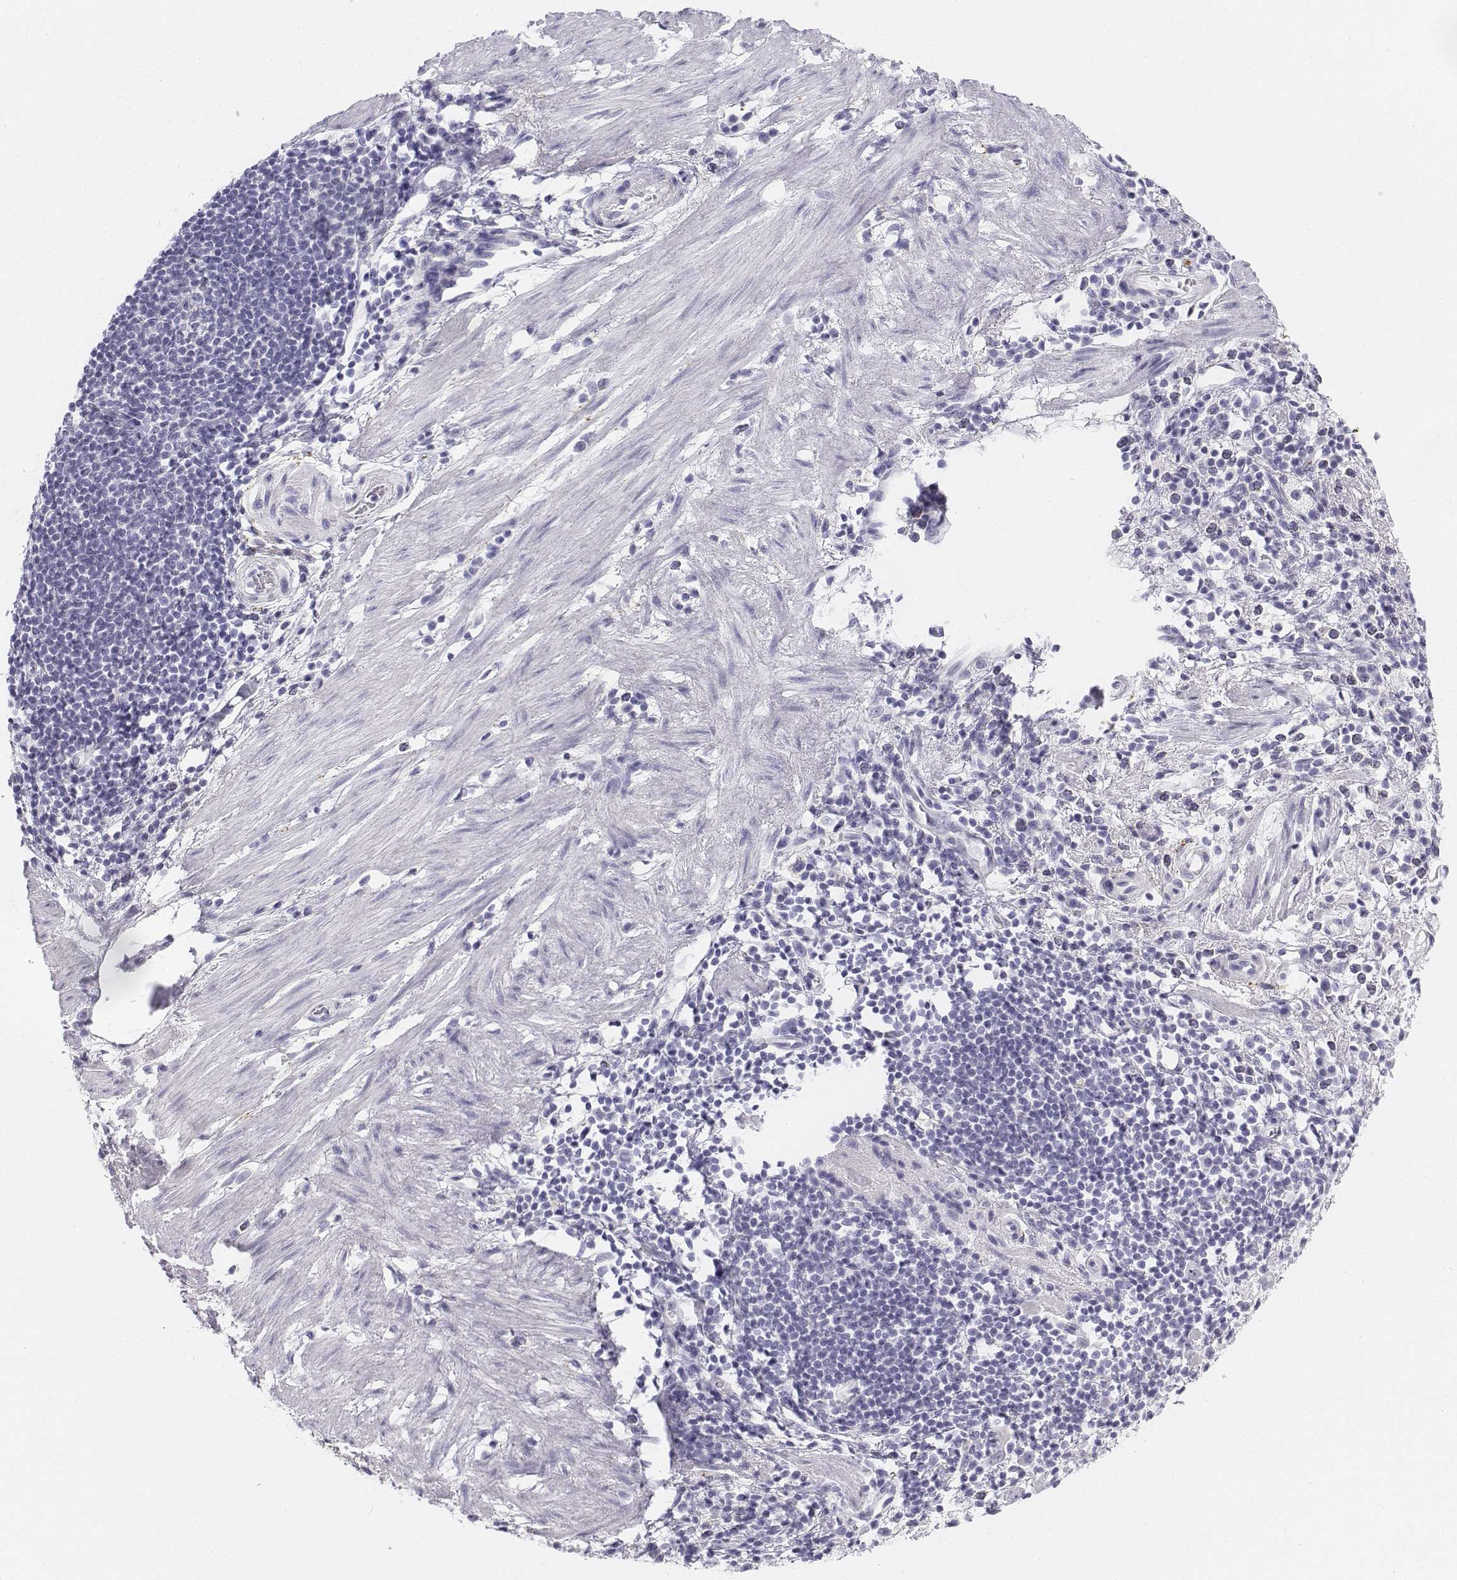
{"staining": {"intensity": "negative", "quantity": "none", "location": "none"}, "tissue": "stomach cancer", "cell_type": "Tumor cells", "image_type": "cancer", "snomed": [{"axis": "morphology", "description": "Adenocarcinoma, NOS"}, {"axis": "topography", "description": "Stomach"}], "caption": "Immunohistochemistry (IHC) photomicrograph of neoplastic tissue: adenocarcinoma (stomach) stained with DAB (3,3'-diaminobenzidine) displays no significant protein positivity in tumor cells.", "gene": "TH", "patient": {"sex": "male", "age": 58}}